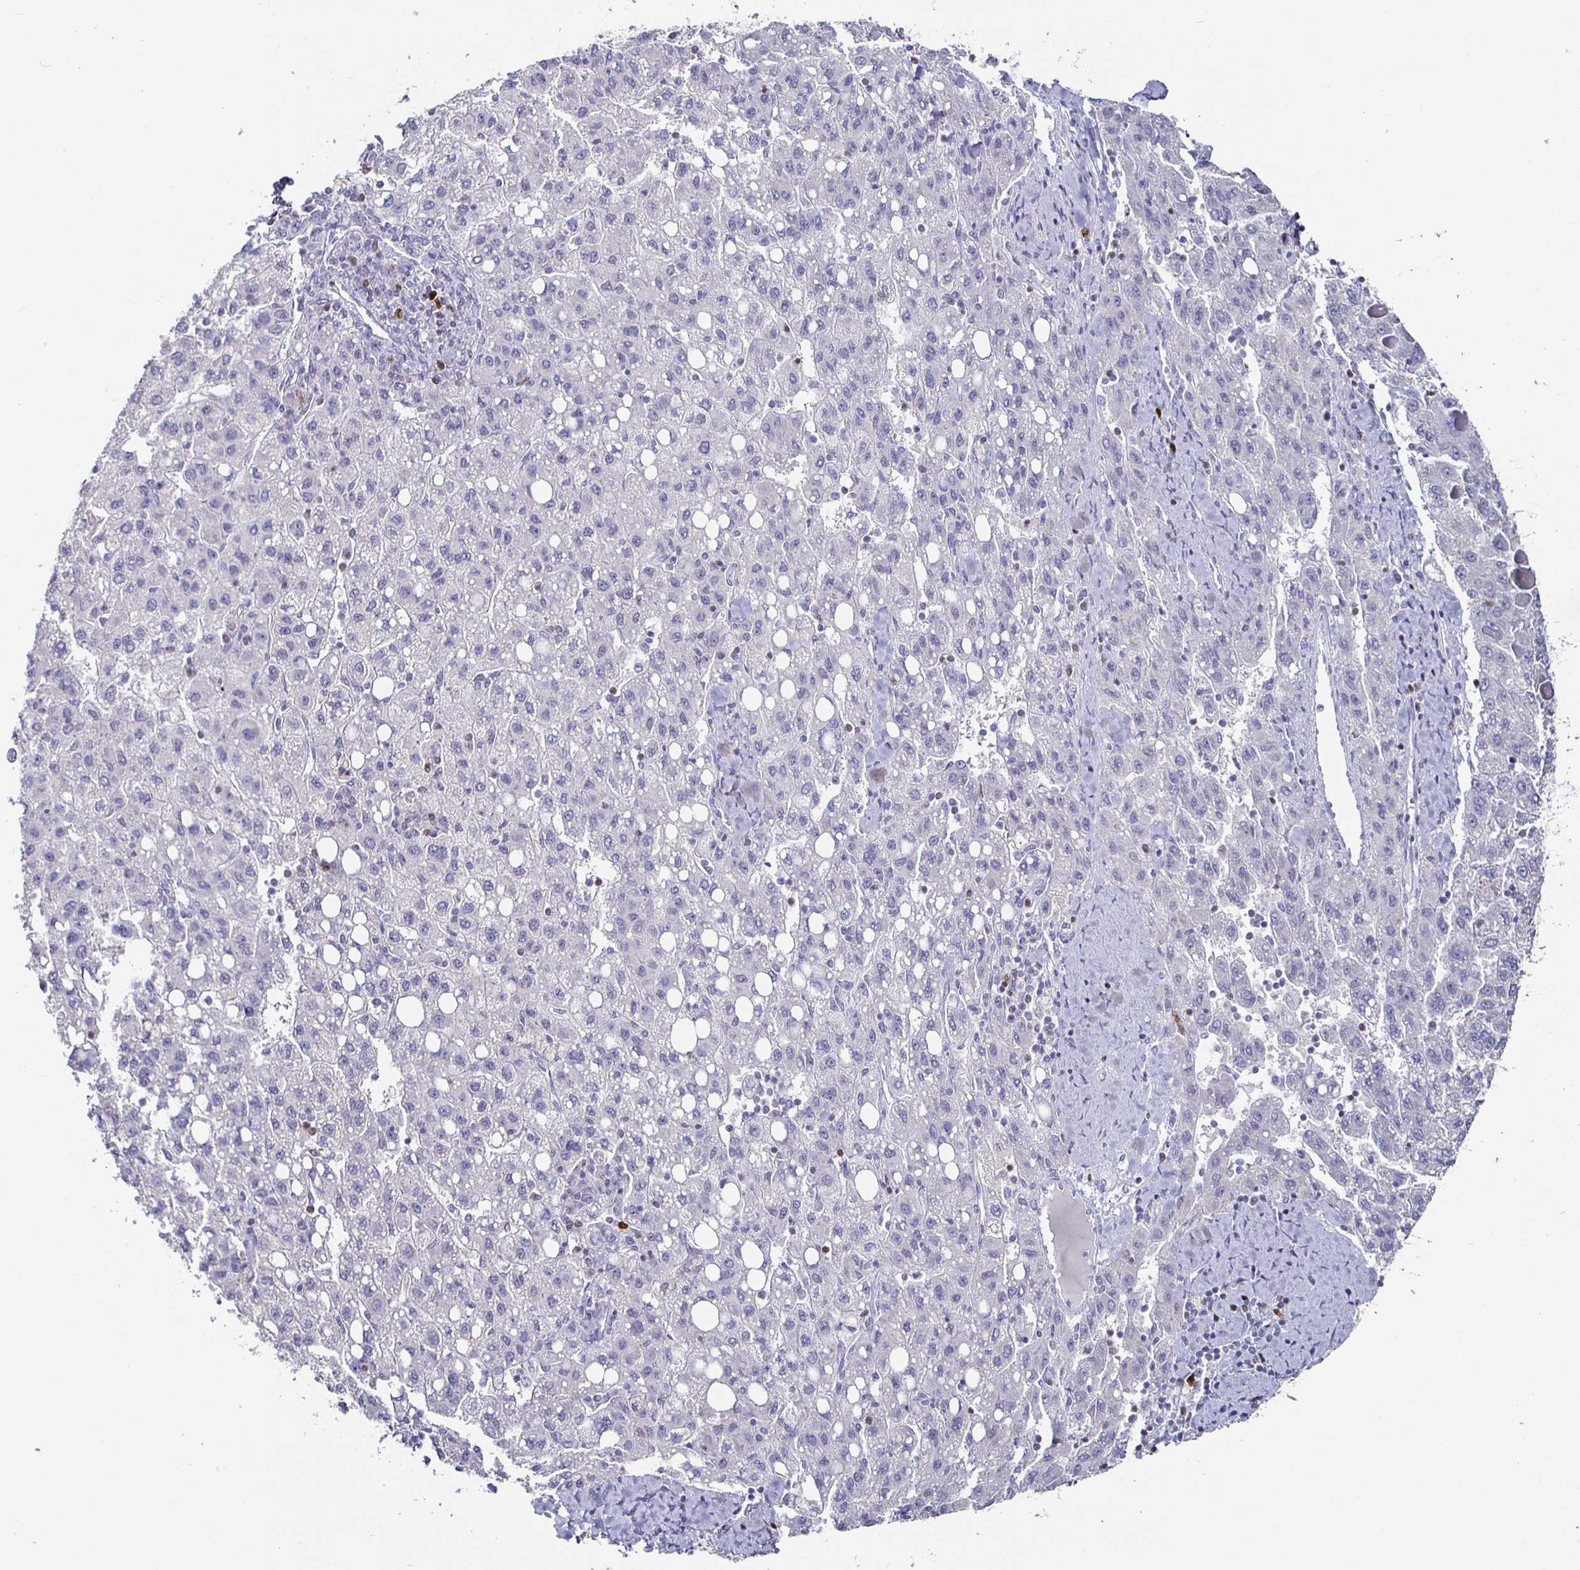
{"staining": {"intensity": "negative", "quantity": "none", "location": "none"}, "tissue": "liver cancer", "cell_type": "Tumor cells", "image_type": "cancer", "snomed": [{"axis": "morphology", "description": "Carcinoma, Hepatocellular, NOS"}, {"axis": "topography", "description": "Liver"}], "caption": "A high-resolution histopathology image shows immunohistochemistry (IHC) staining of hepatocellular carcinoma (liver), which displays no significant expression in tumor cells.", "gene": "RUNX2", "patient": {"sex": "female", "age": 82}}